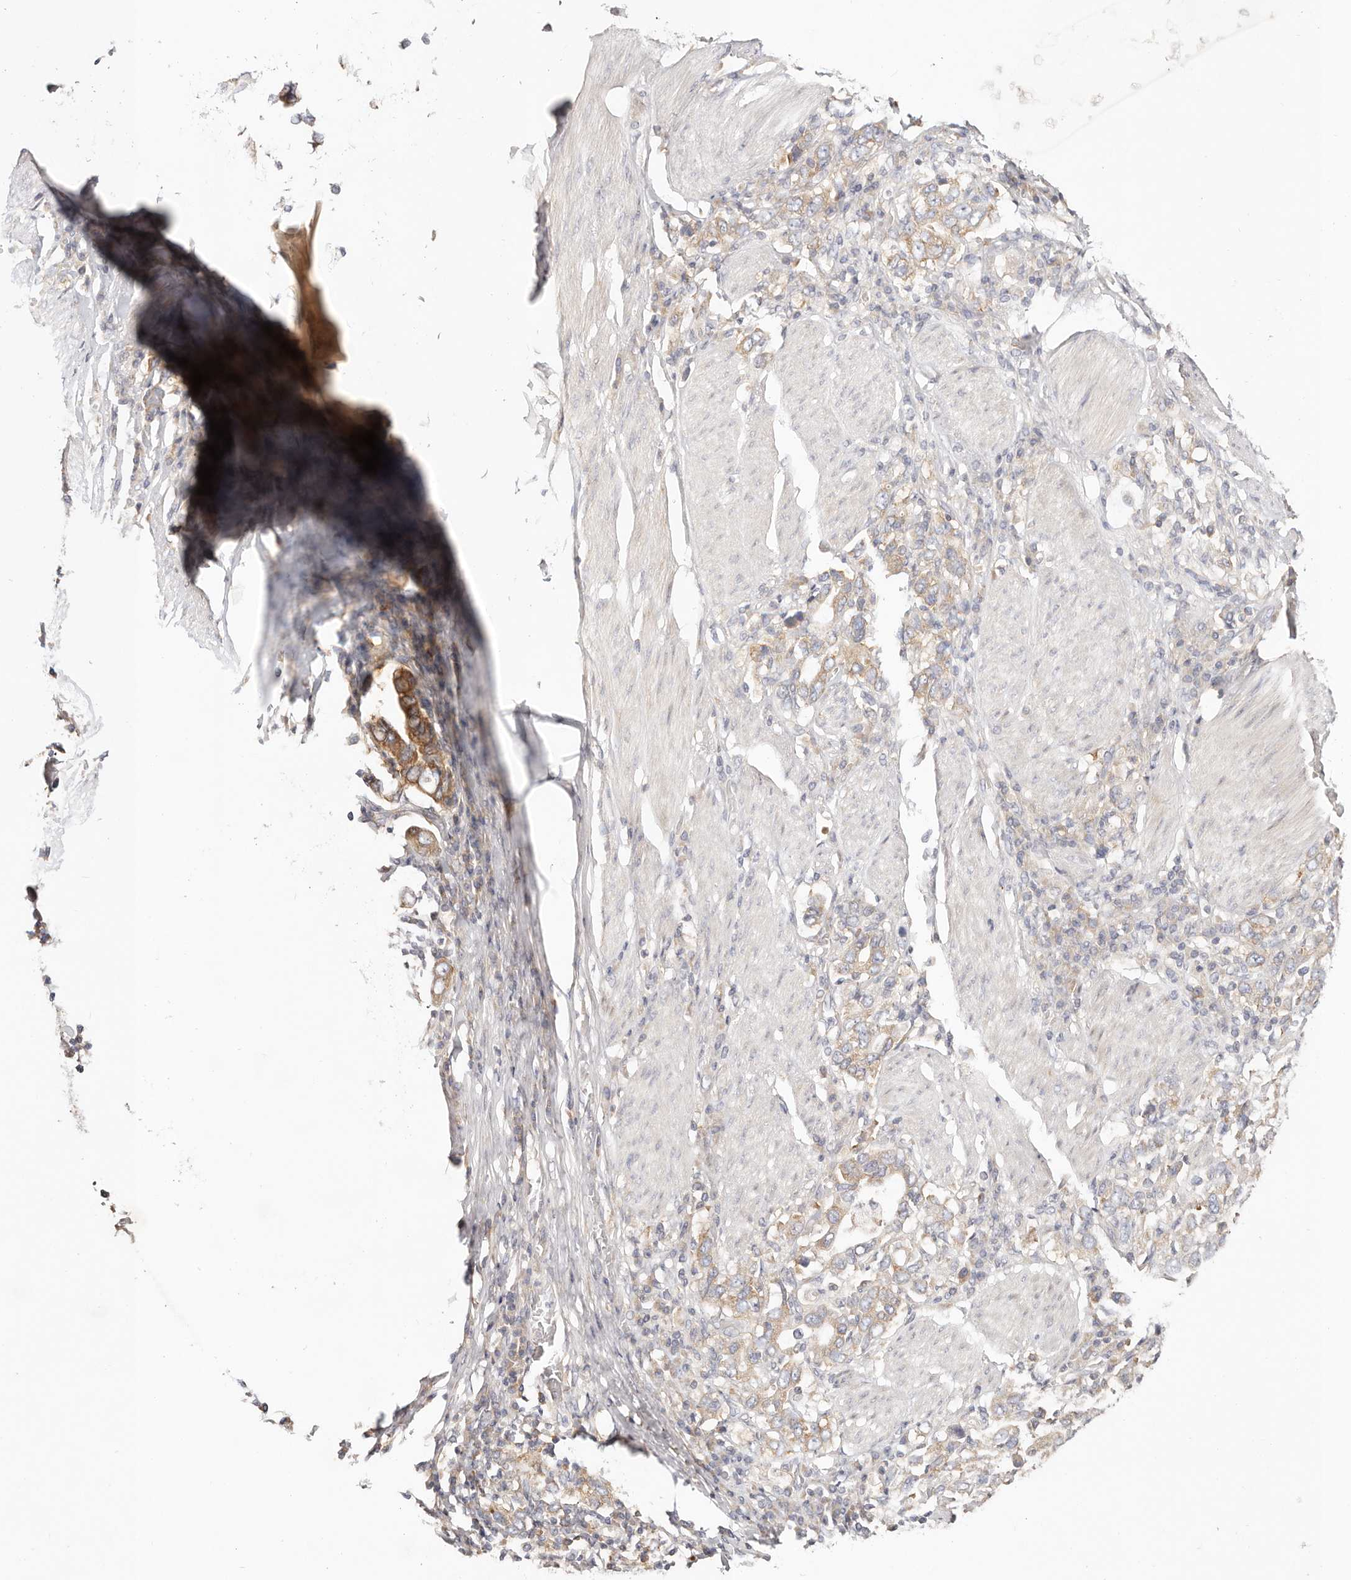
{"staining": {"intensity": "weak", "quantity": "25%-75%", "location": "cytoplasmic/membranous"}, "tissue": "stomach cancer", "cell_type": "Tumor cells", "image_type": "cancer", "snomed": [{"axis": "morphology", "description": "Adenocarcinoma, NOS"}, {"axis": "topography", "description": "Stomach, upper"}], "caption": "Immunohistochemical staining of human stomach cancer (adenocarcinoma) reveals weak cytoplasmic/membranous protein expression in approximately 25%-75% of tumor cells.", "gene": "GNA13", "patient": {"sex": "male", "age": 62}}